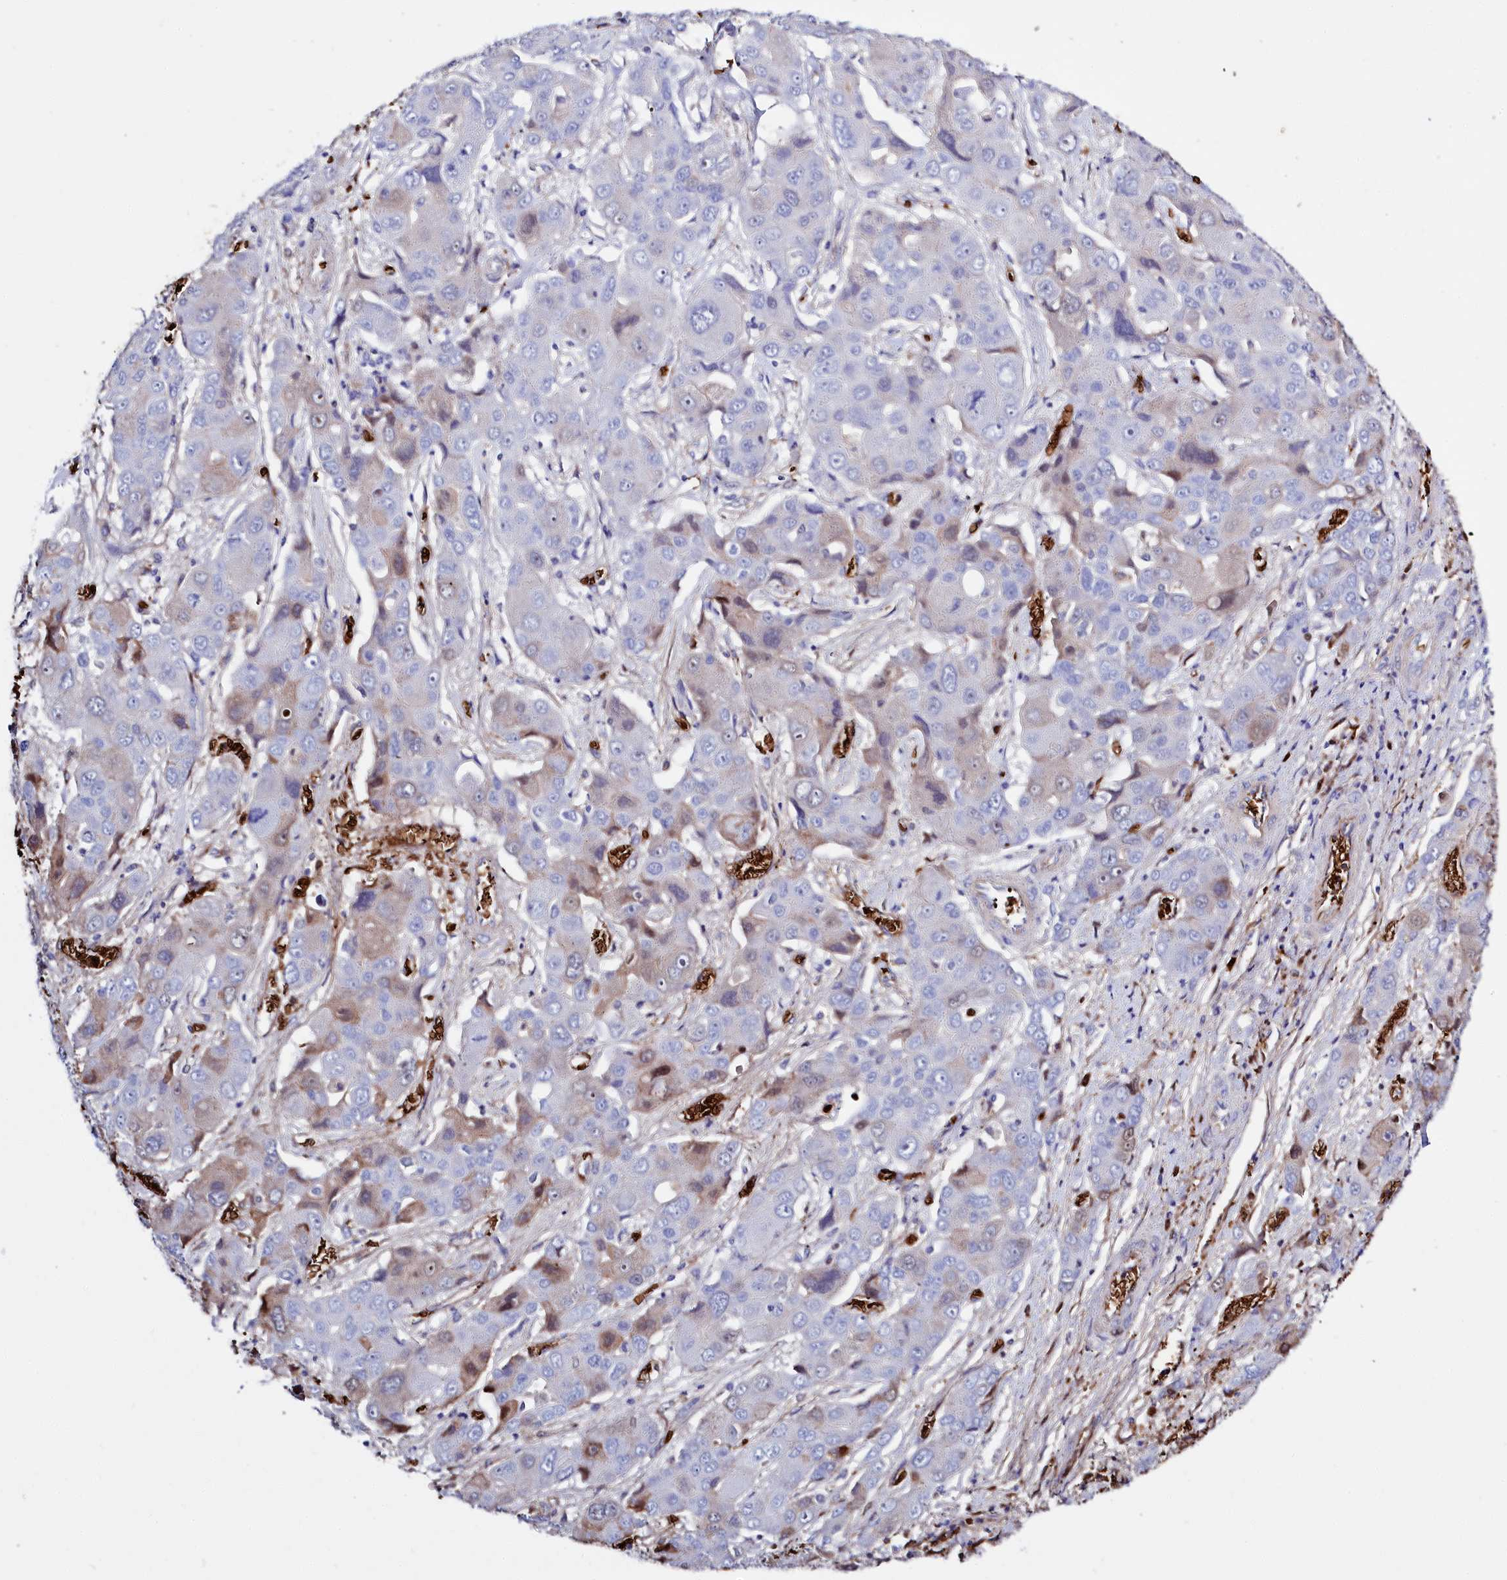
{"staining": {"intensity": "weak", "quantity": "<25%", "location": "cytoplasmic/membranous"}, "tissue": "liver cancer", "cell_type": "Tumor cells", "image_type": "cancer", "snomed": [{"axis": "morphology", "description": "Cholangiocarcinoma"}, {"axis": "topography", "description": "Liver"}], "caption": "There is no significant staining in tumor cells of liver cancer (cholangiocarcinoma). (Brightfield microscopy of DAB immunohistochemistry (IHC) at high magnification).", "gene": "RPUSD3", "patient": {"sex": "male", "age": 67}}